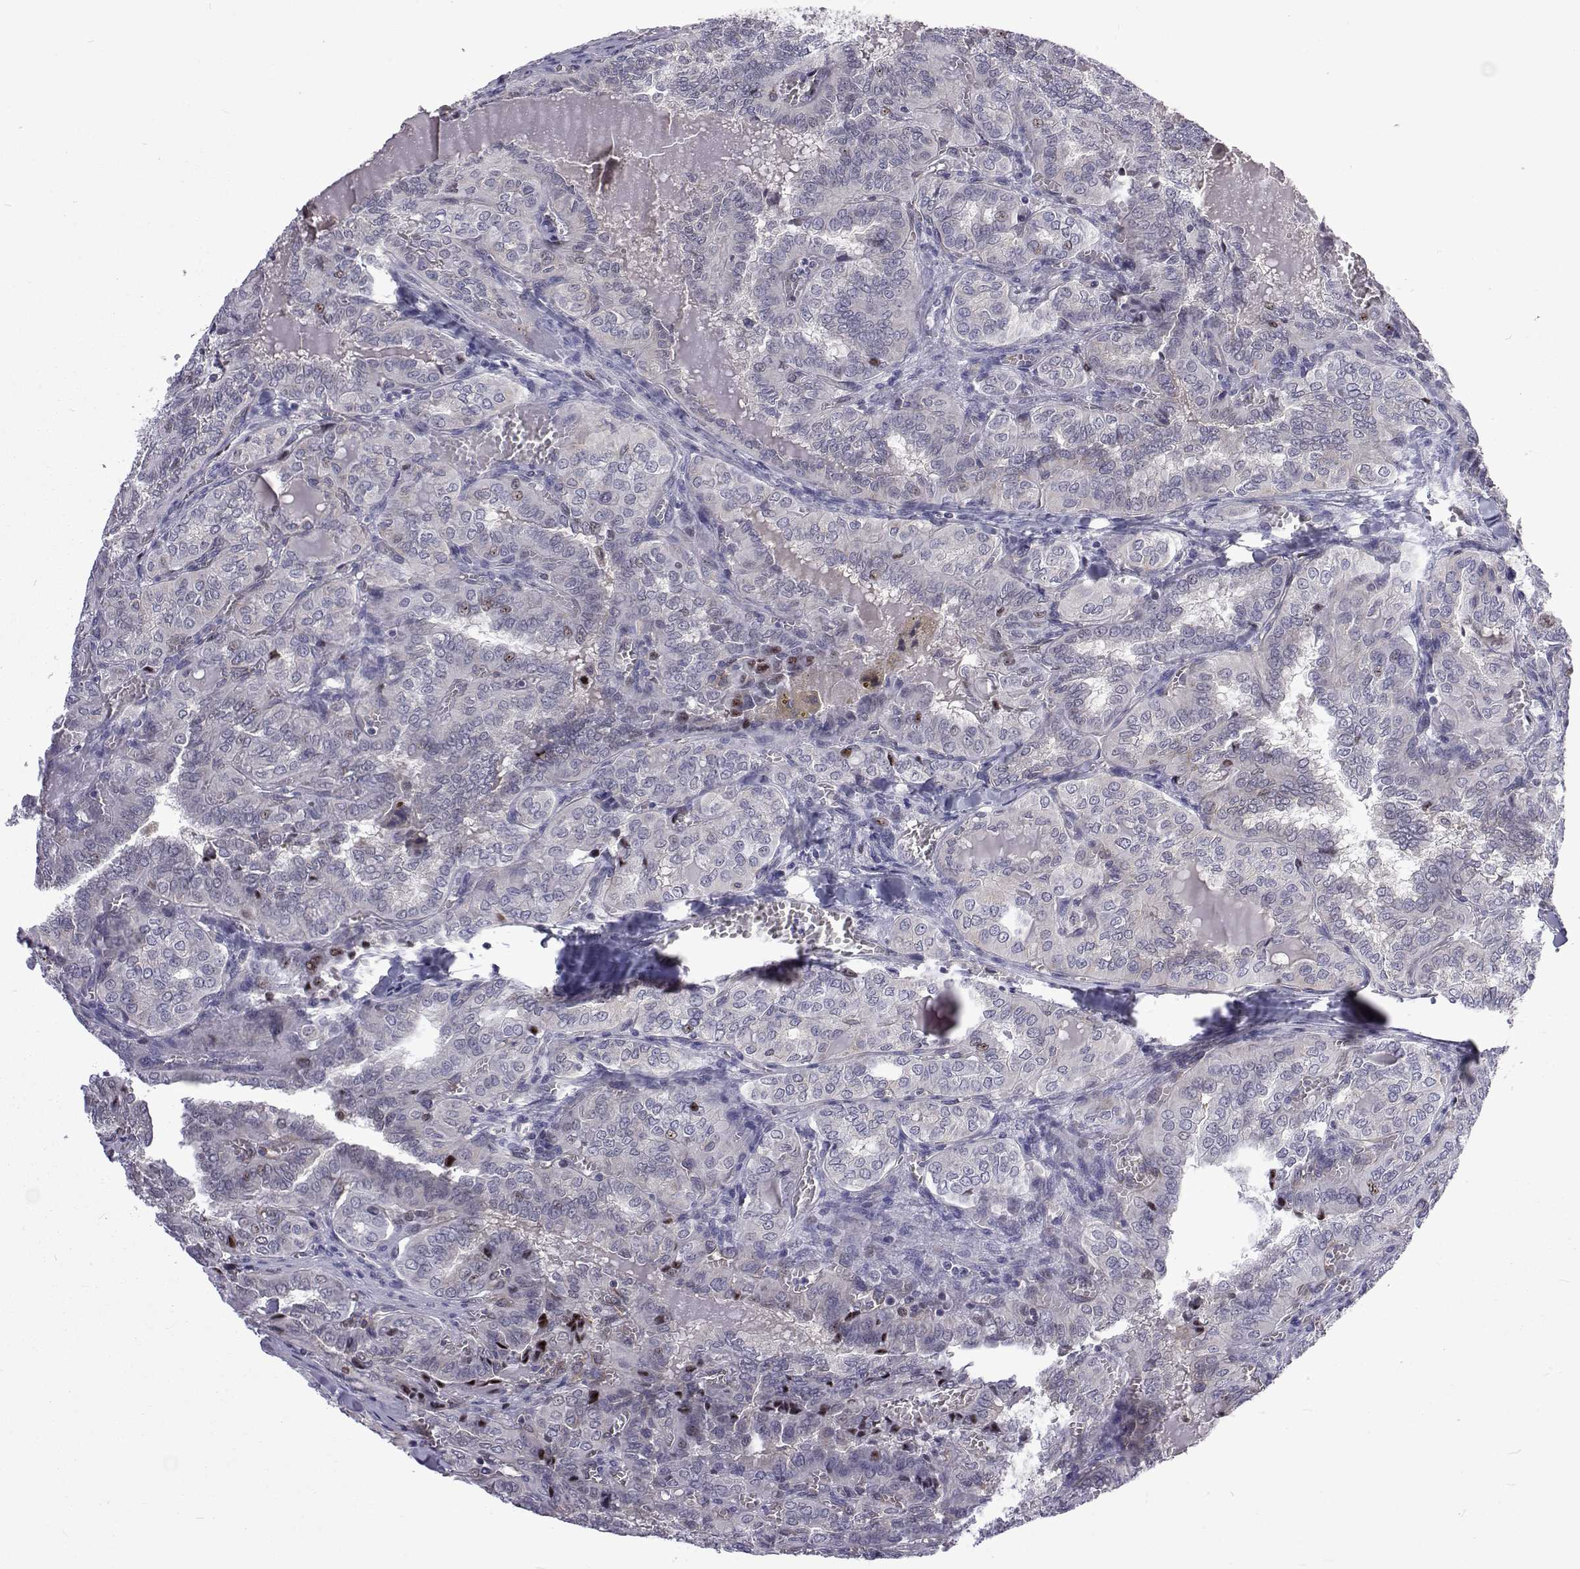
{"staining": {"intensity": "negative", "quantity": "none", "location": "none"}, "tissue": "thyroid cancer", "cell_type": "Tumor cells", "image_type": "cancer", "snomed": [{"axis": "morphology", "description": "Papillary adenocarcinoma, NOS"}, {"axis": "topography", "description": "Thyroid gland"}], "caption": "The immunohistochemistry (IHC) histopathology image has no significant staining in tumor cells of thyroid cancer tissue.", "gene": "TCF15", "patient": {"sex": "female", "age": 41}}